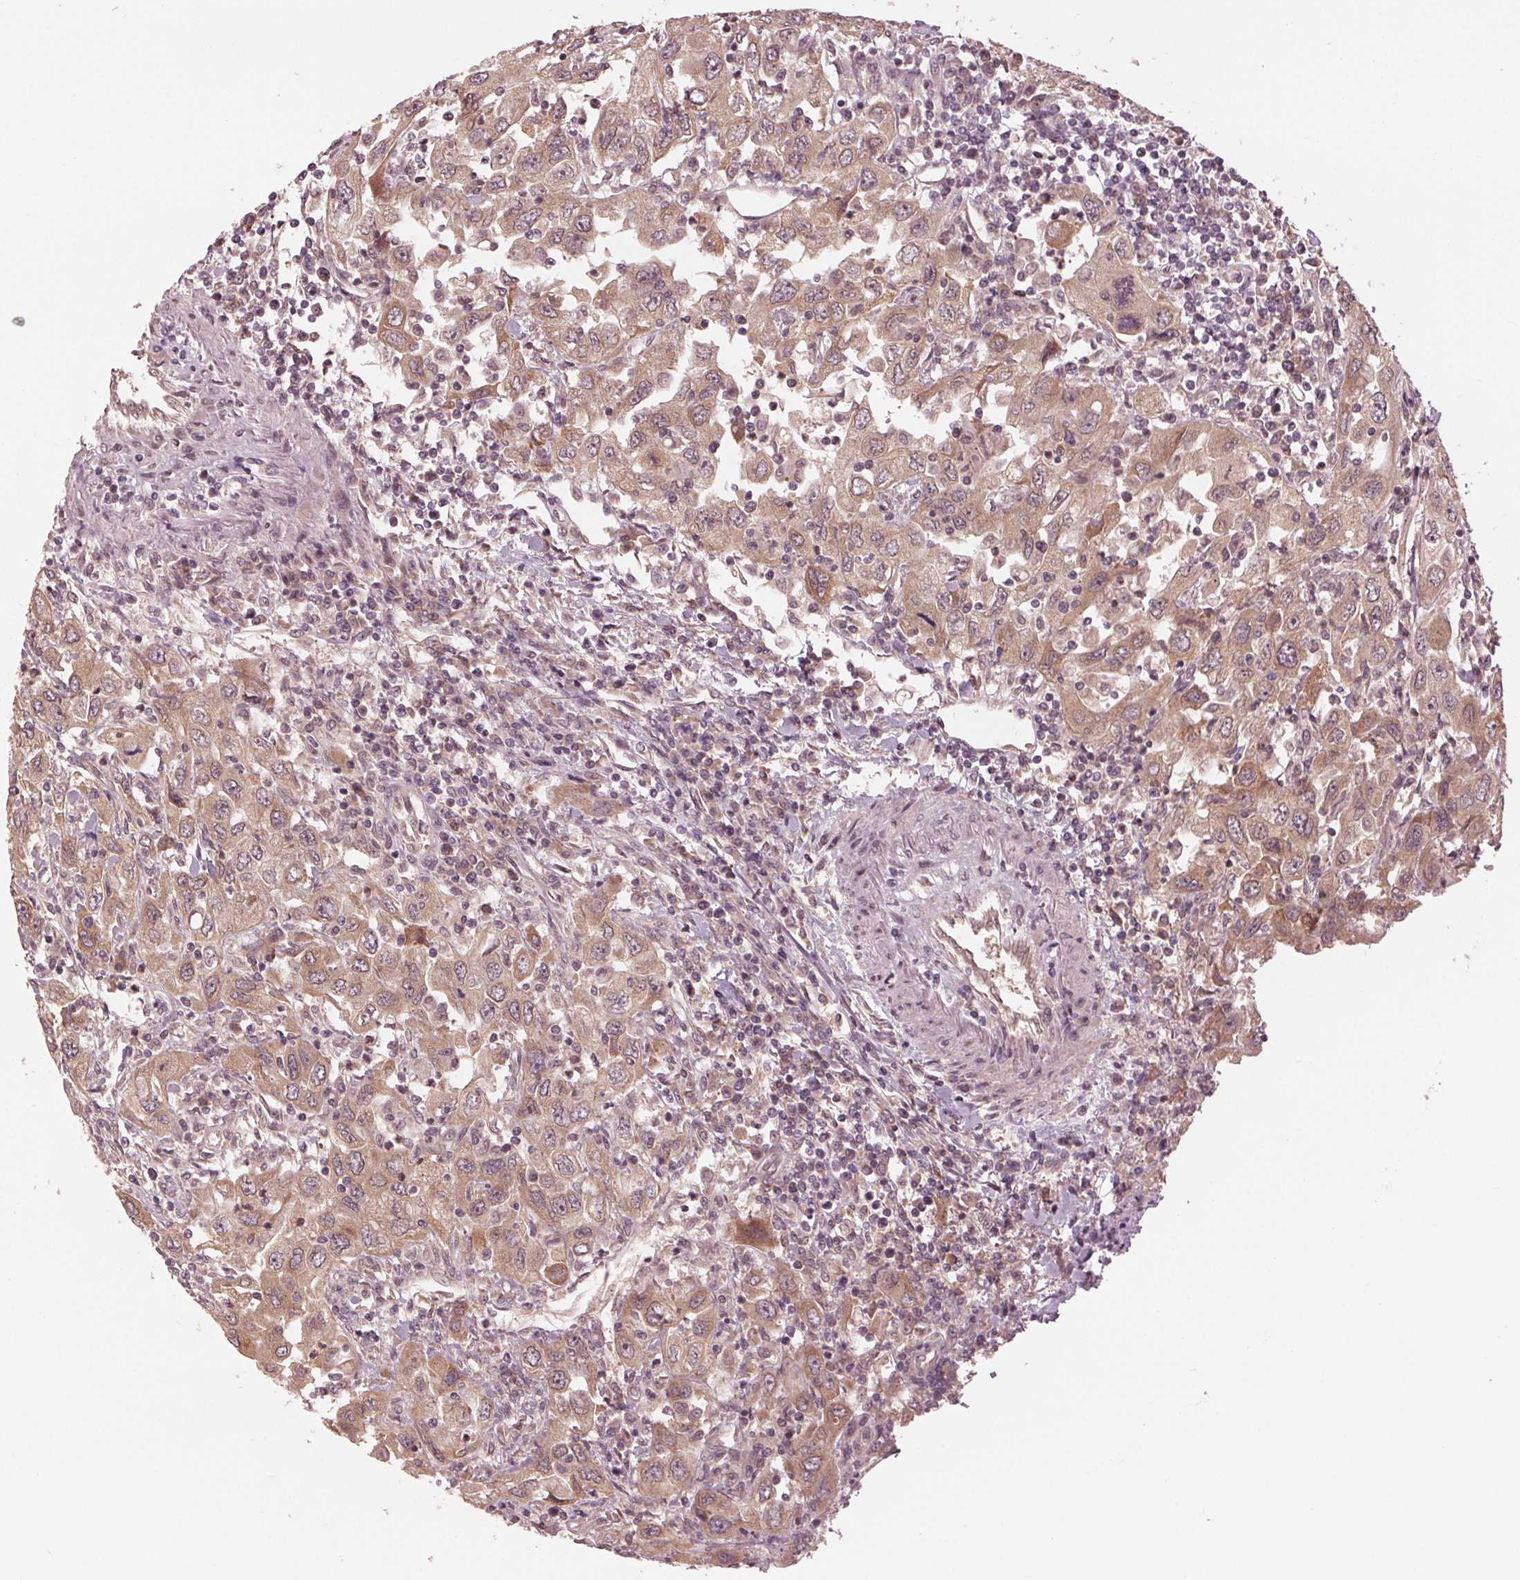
{"staining": {"intensity": "weak", "quantity": ">75%", "location": "cytoplasmic/membranous"}, "tissue": "urothelial cancer", "cell_type": "Tumor cells", "image_type": "cancer", "snomed": [{"axis": "morphology", "description": "Urothelial carcinoma, High grade"}, {"axis": "topography", "description": "Urinary bladder"}], "caption": "Tumor cells reveal weak cytoplasmic/membranous staining in about >75% of cells in urothelial cancer. The staining was performed using DAB (3,3'-diaminobenzidine), with brown indicating positive protein expression. Nuclei are stained blue with hematoxylin.", "gene": "ZNF471", "patient": {"sex": "male", "age": 76}}